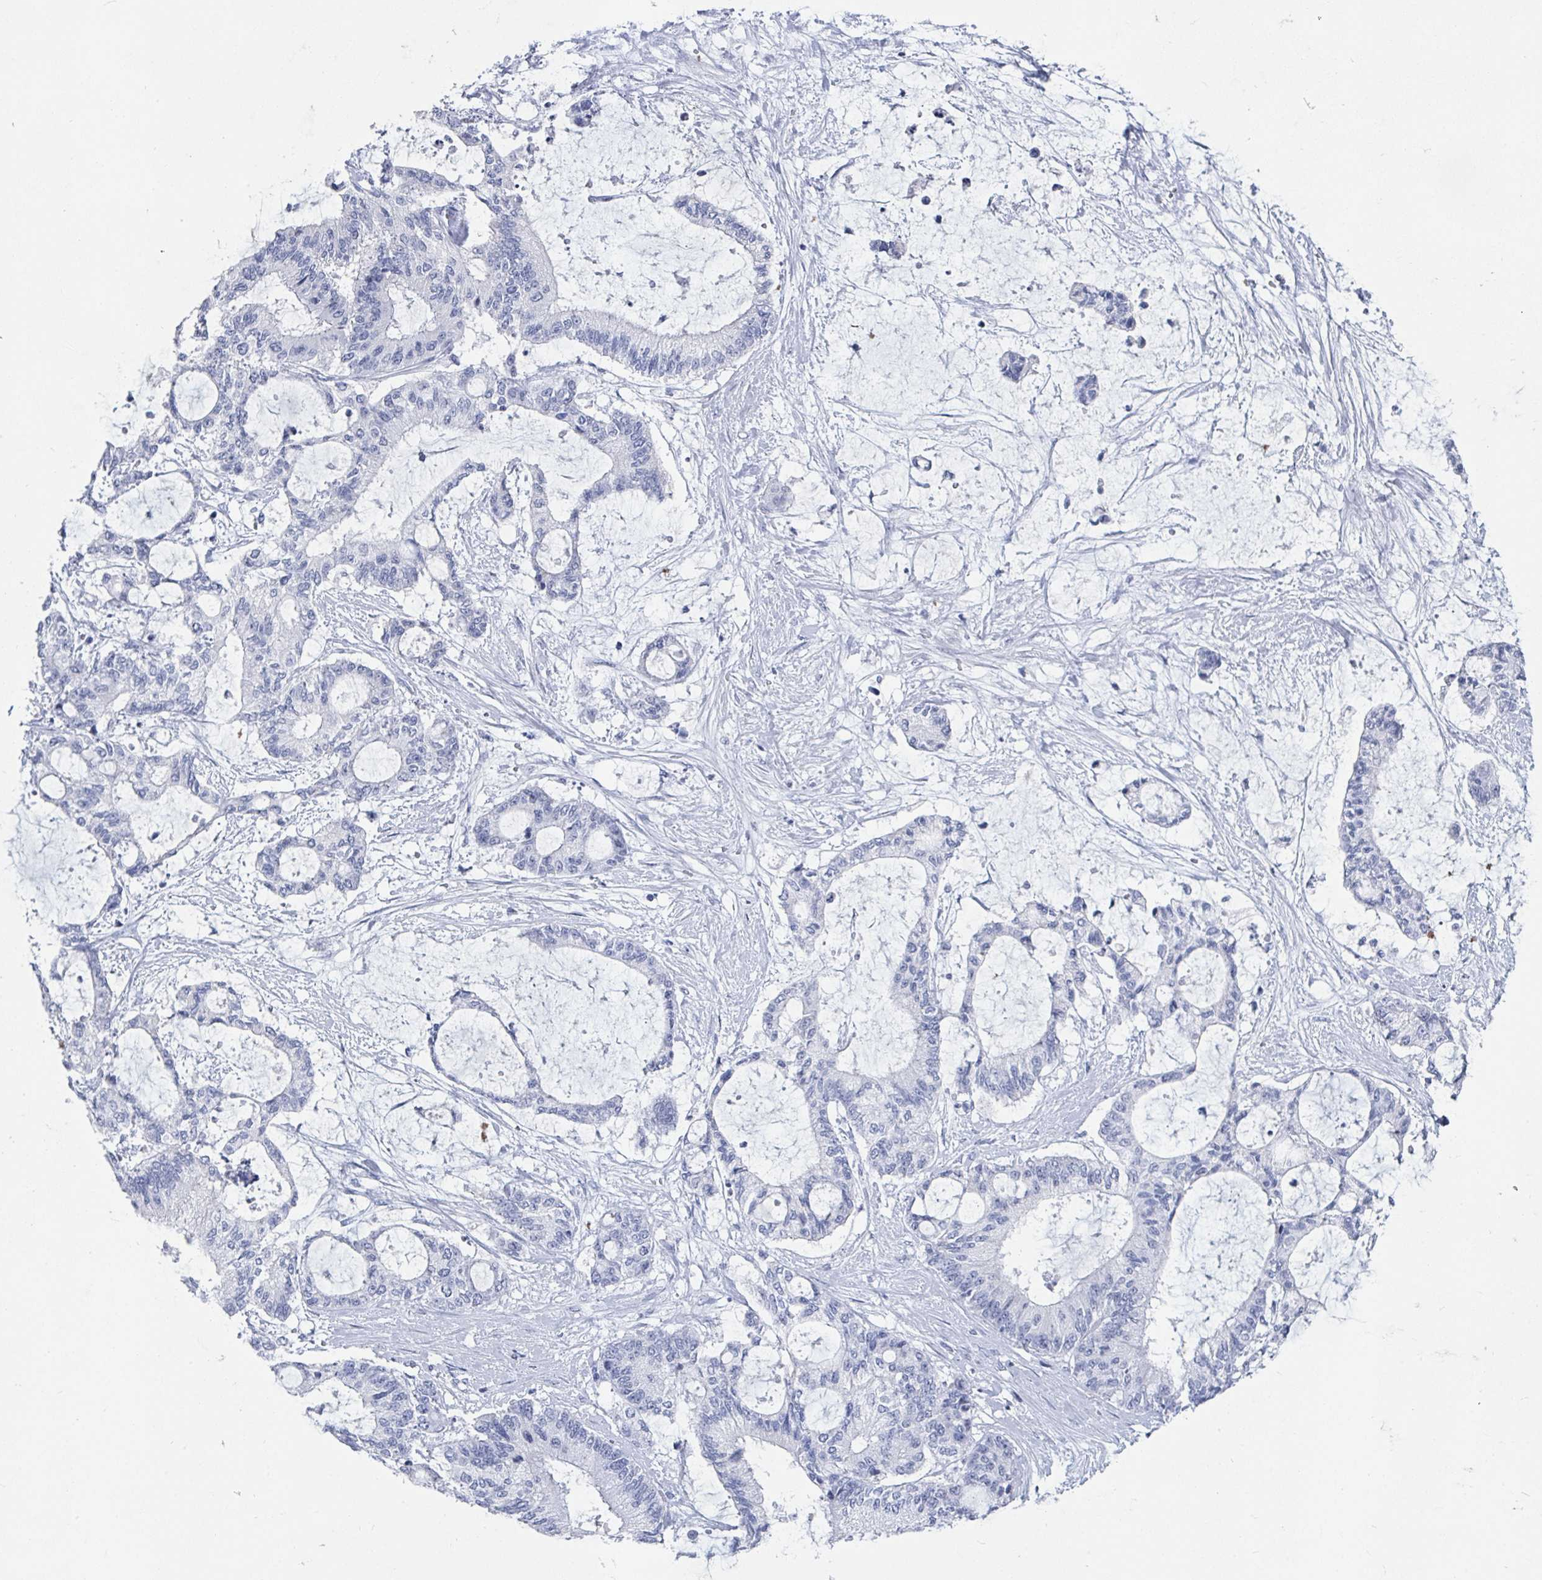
{"staining": {"intensity": "negative", "quantity": "none", "location": "none"}, "tissue": "liver cancer", "cell_type": "Tumor cells", "image_type": "cancer", "snomed": [{"axis": "morphology", "description": "Normal tissue, NOS"}, {"axis": "morphology", "description": "Cholangiocarcinoma"}, {"axis": "topography", "description": "Liver"}, {"axis": "topography", "description": "Peripheral nerve tissue"}], "caption": "This is a micrograph of immunohistochemistry (IHC) staining of liver cancer, which shows no positivity in tumor cells.", "gene": "CAMKV", "patient": {"sex": "female", "age": 73}}